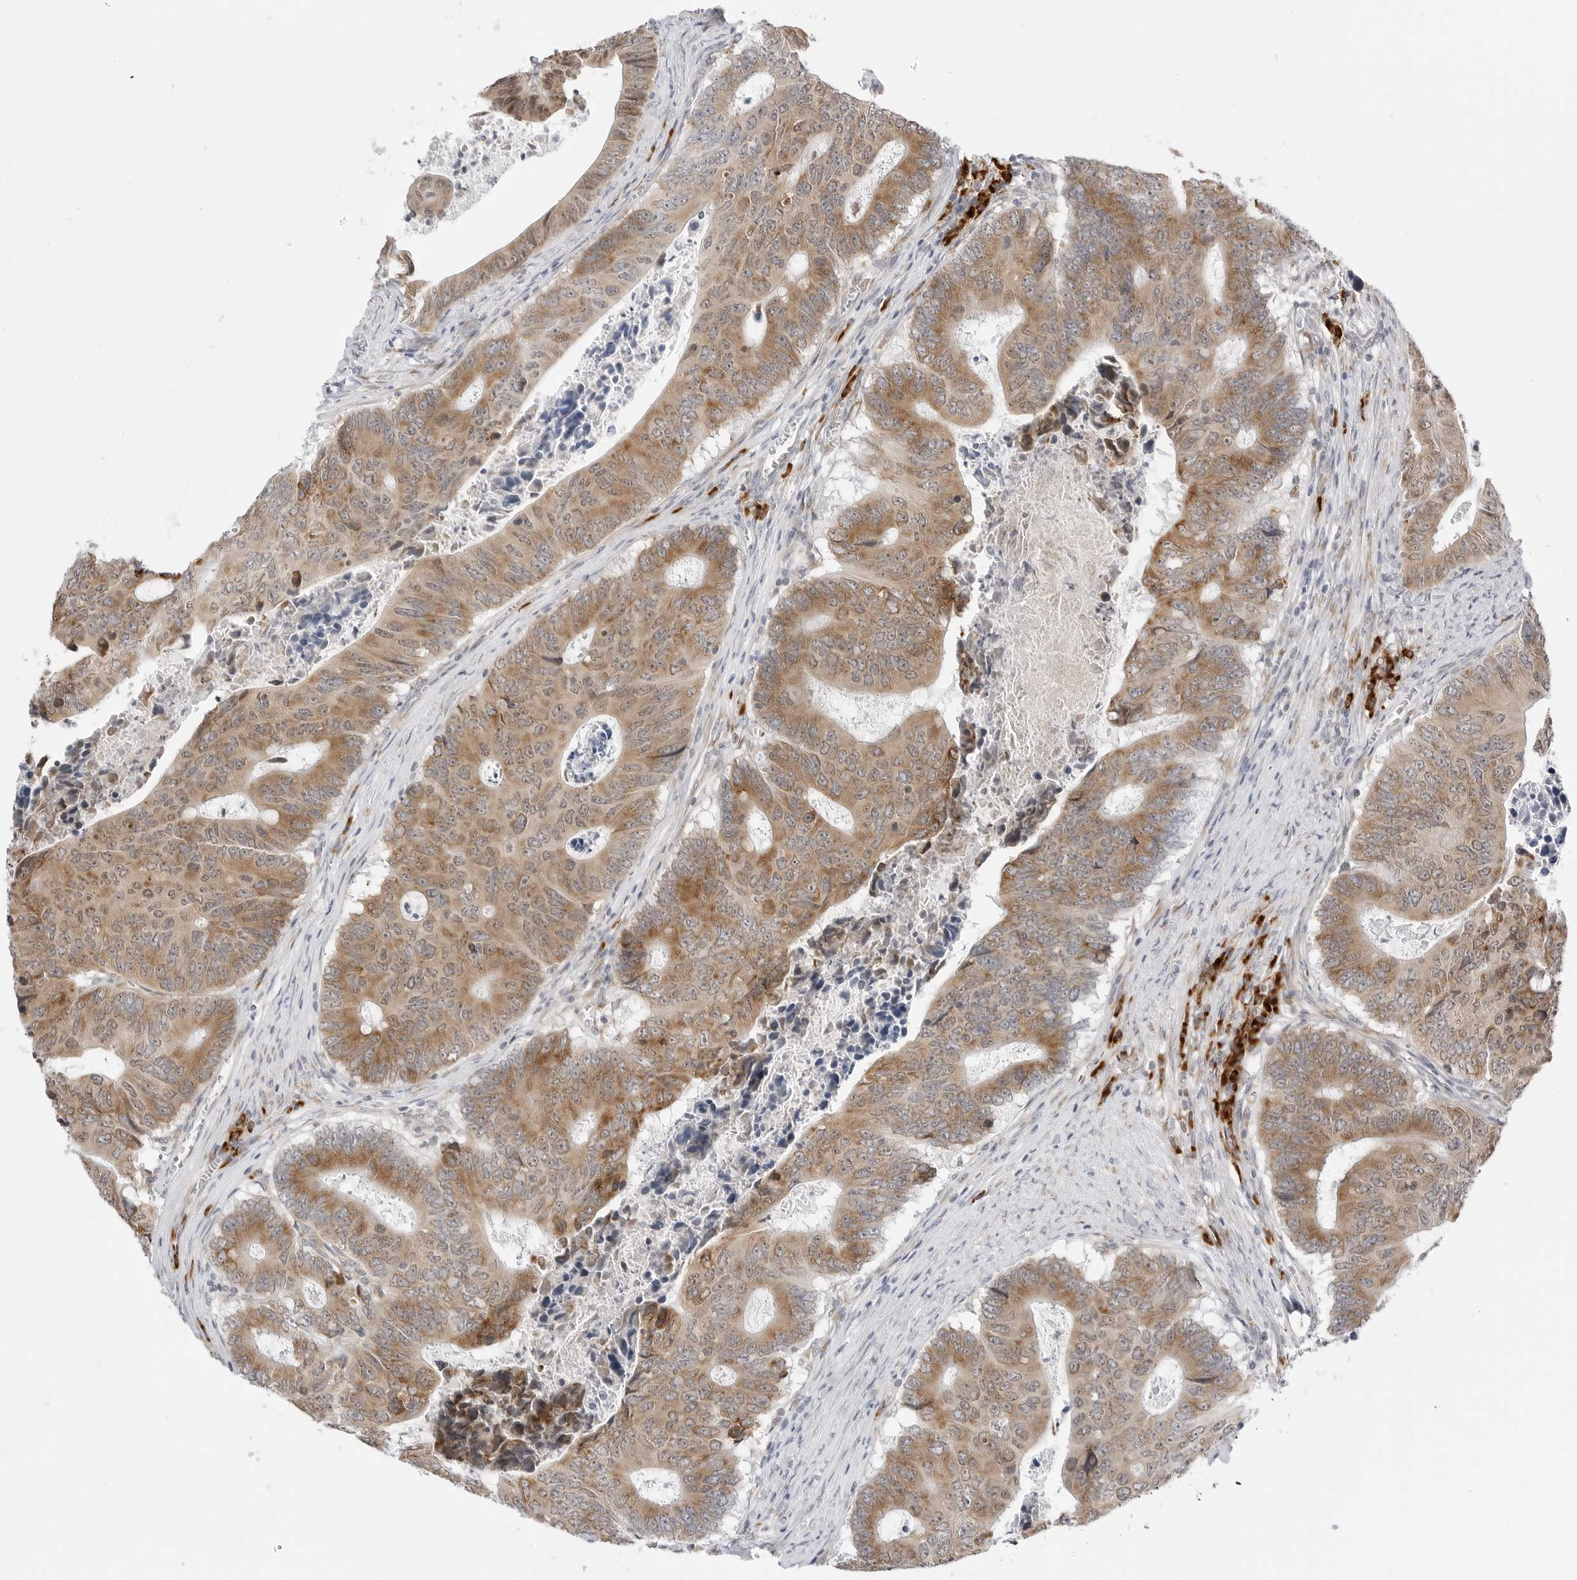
{"staining": {"intensity": "moderate", "quantity": ">75%", "location": "cytoplasmic/membranous"}, "tissue": "colorectal cancer", "cell_type": "Tumor cells", "image_type": "cancer", "snomed": [{"axis": "morphology", "description": "Adenocarcinoma, NOS"}, {"axis": "topography", "description": "Colon"}], "caption": "Immunohistochemical staining of adenocarcinoma (colorectal) shows moderate cytoplasmic/membranous protein expression in approximately >75% of tumor cells.", "gene": "RPN1", "patient": {"sex": "male", "age": 87}}